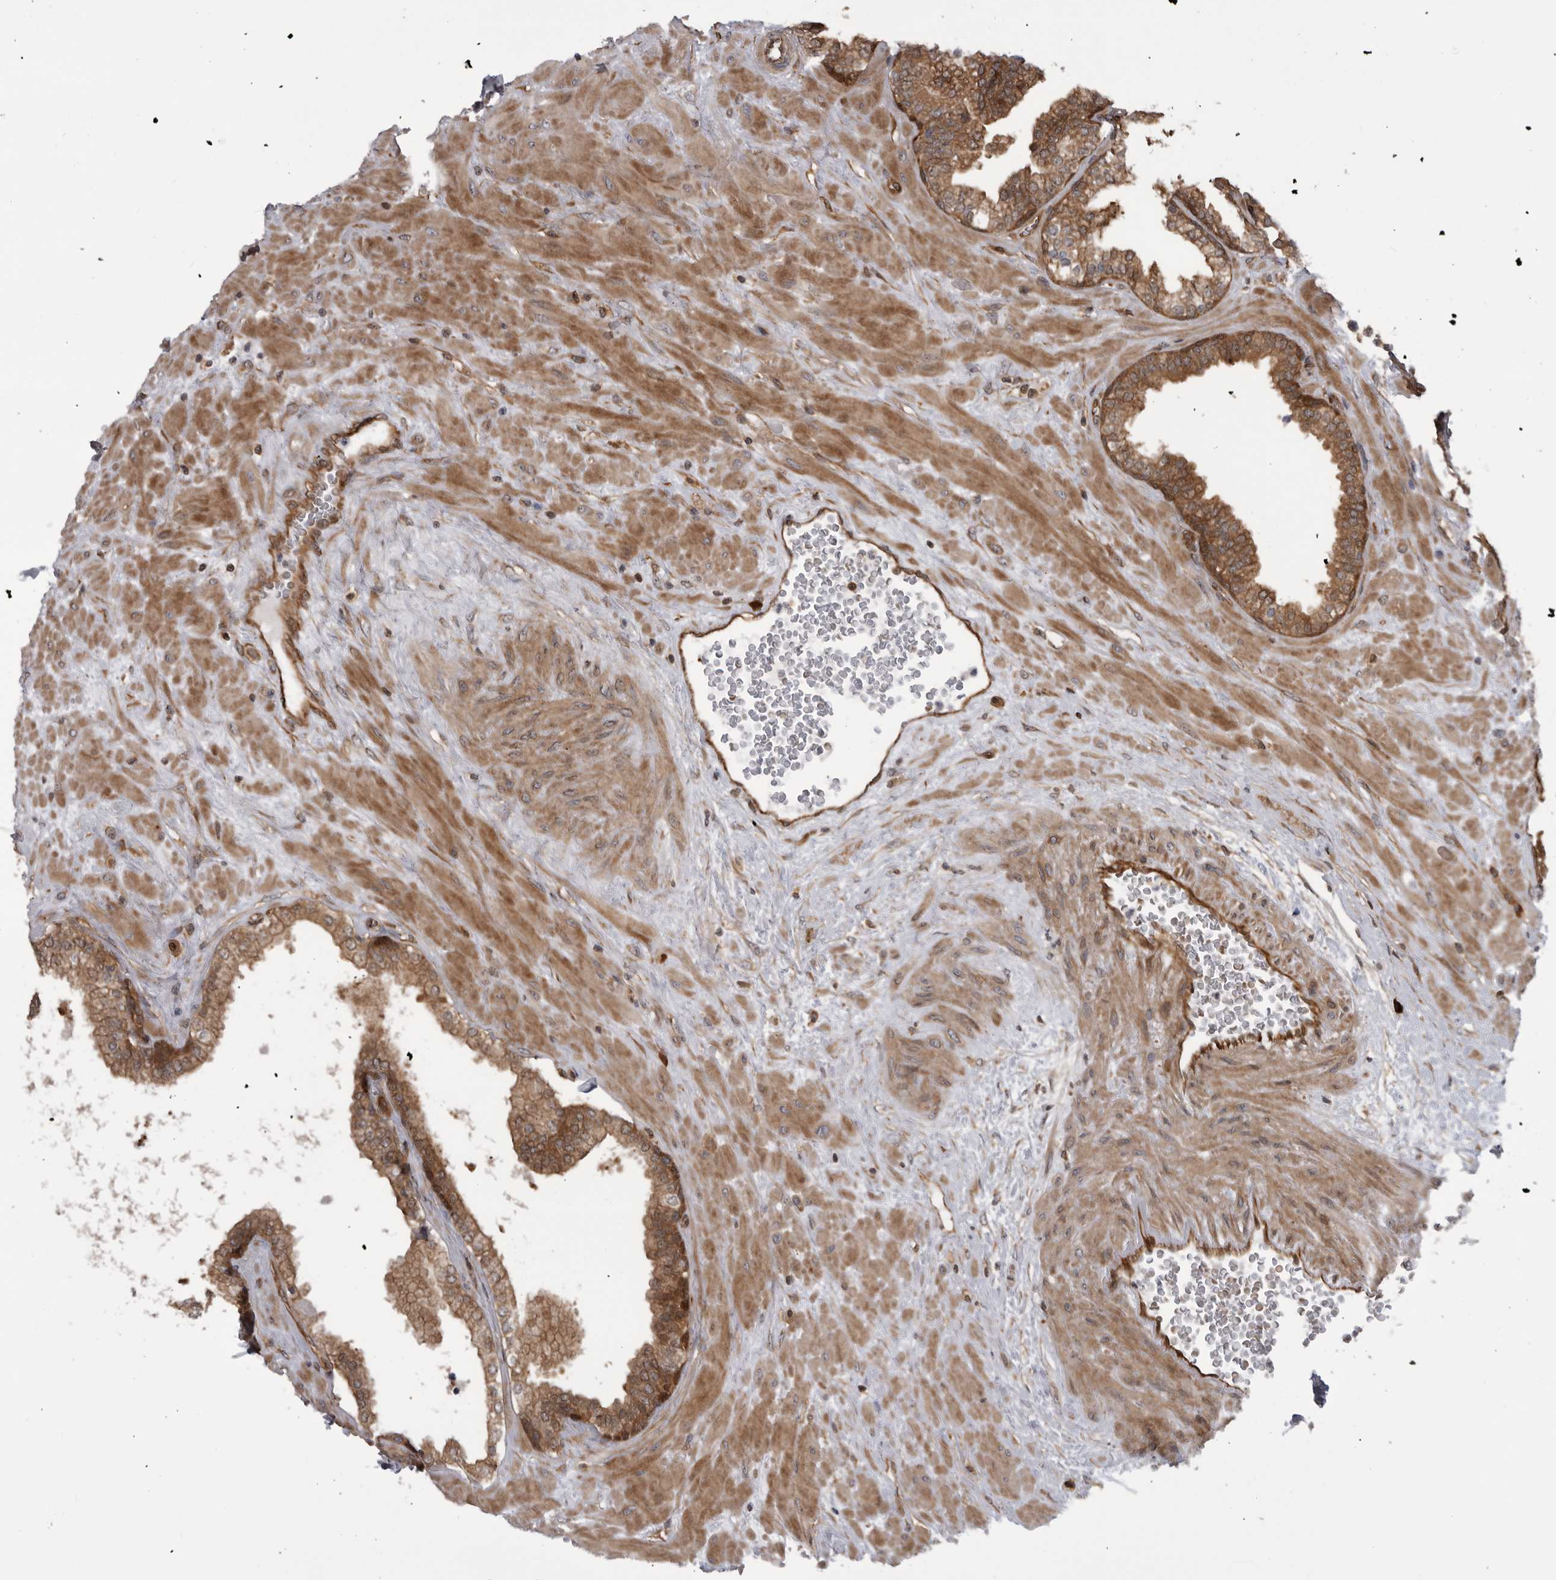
{"staining": {"intensity": "moderate", "quantity": ">75%", "location": "cytoplasmic/membranous"}, "tissue": "prostate", "cell_type": "Glandular cells", "image_type": "normal", "snomed": [{"axis": "morphology", "description": "Normal tissue, NOS"}, {"axis": "topography", "description": "Prostate"}], "caption": "Prostate stained with immunohistochemistry (IHC) reveals moderate cytoplasmic/membranous staining in about >75% of glandular cells.", "gene": "RAB3GAP2", "patient": {"sex": "male", "age": 51}}